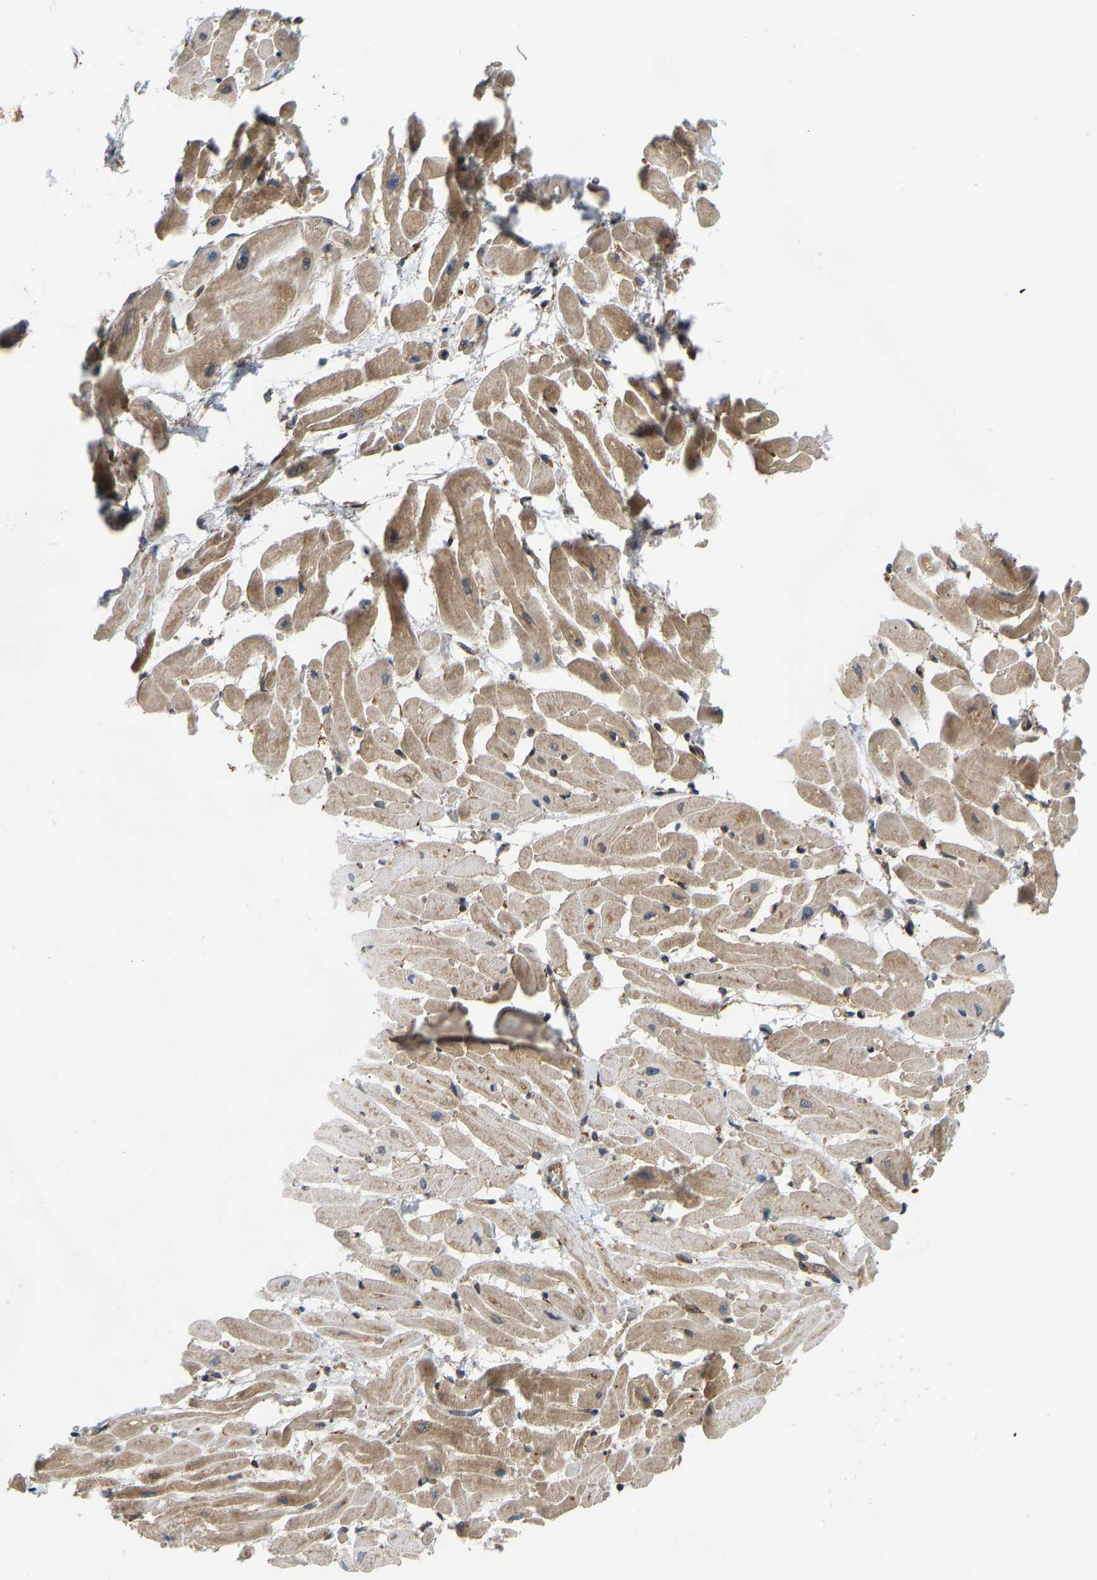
{"staining": {"intensity": "moderate", "quantity": "25%-75%", "location": "cytoplasmic/membranous"}, "tissue": "heart muscle", "cell_type": "Cardiomyocytes", "image_type": "normal", "snomed": [{"axis": "morphology", "description": "Normal tissue, NOS"}, {"axis": "topography", "description": "Heart"}], "caption": "Immunohistochemical staining of normal human heart muscle reveals moderate cytoplasmic/membranous protein staining in approximately 25%-75% of cardiomyocytes. (DAB IHC, brown staining for protein, blue staining for nuclei).", "gene": "RASGRF2", "patient": {"sex": "male", "age": 45}}